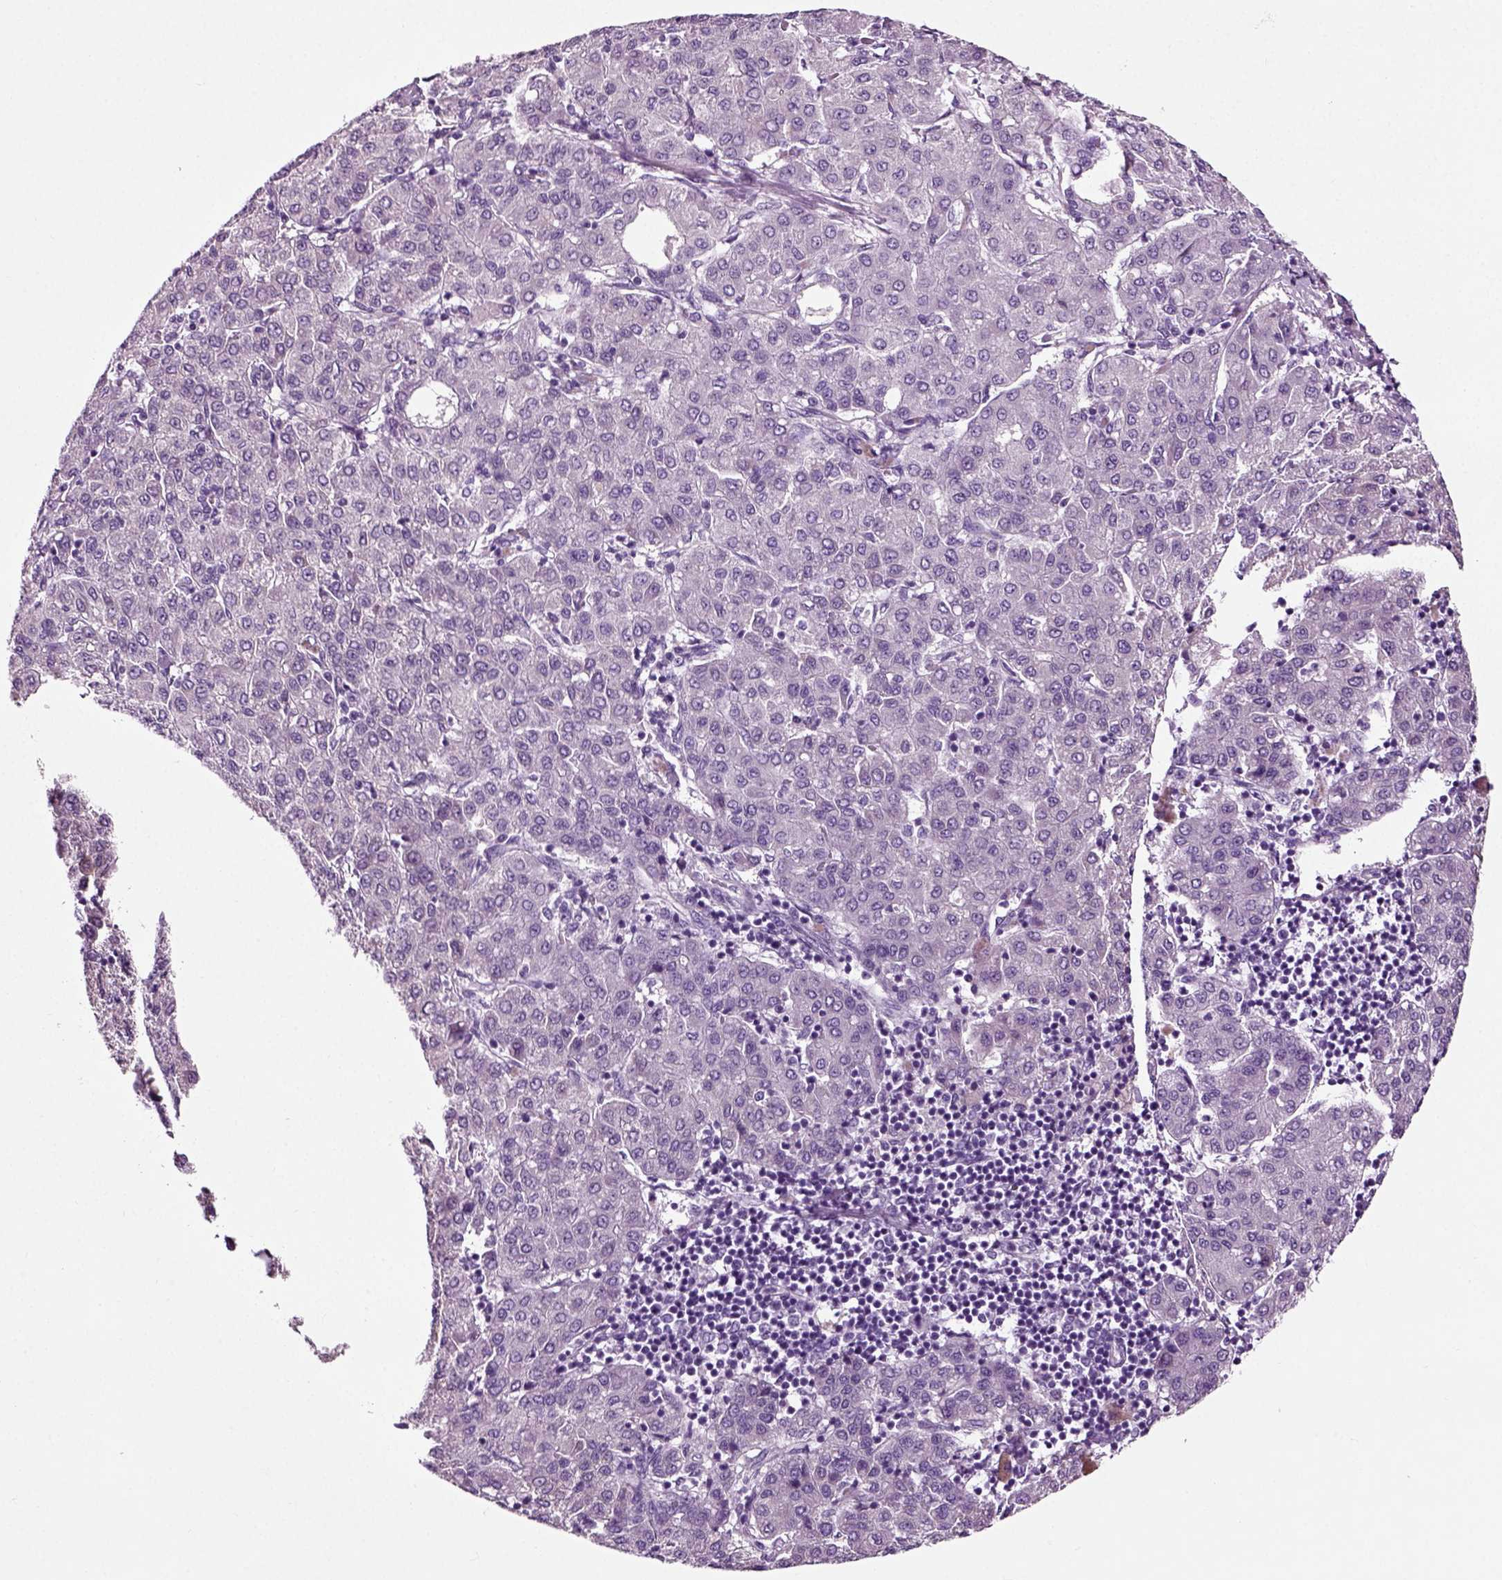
{"staining": {"intensity": "negative", "quantity": "none", "location": "none"}, "tissue": "liver cancer", "cell_type": "Tumor cells", "image_type": "cancer", "snomed": [{"axis": "morphology", "description": "Carcinoma, Hepatocellular, NOS"}, {"axis": "topography", "description": "Liver"}], "caption": "Hepatocellular carcinoma (liver) was stained to show a protein in brown. There is no significant positivity in tumor cells.", "gene": "DNAH10", "patient": {"sex": "male", "age": 65}}